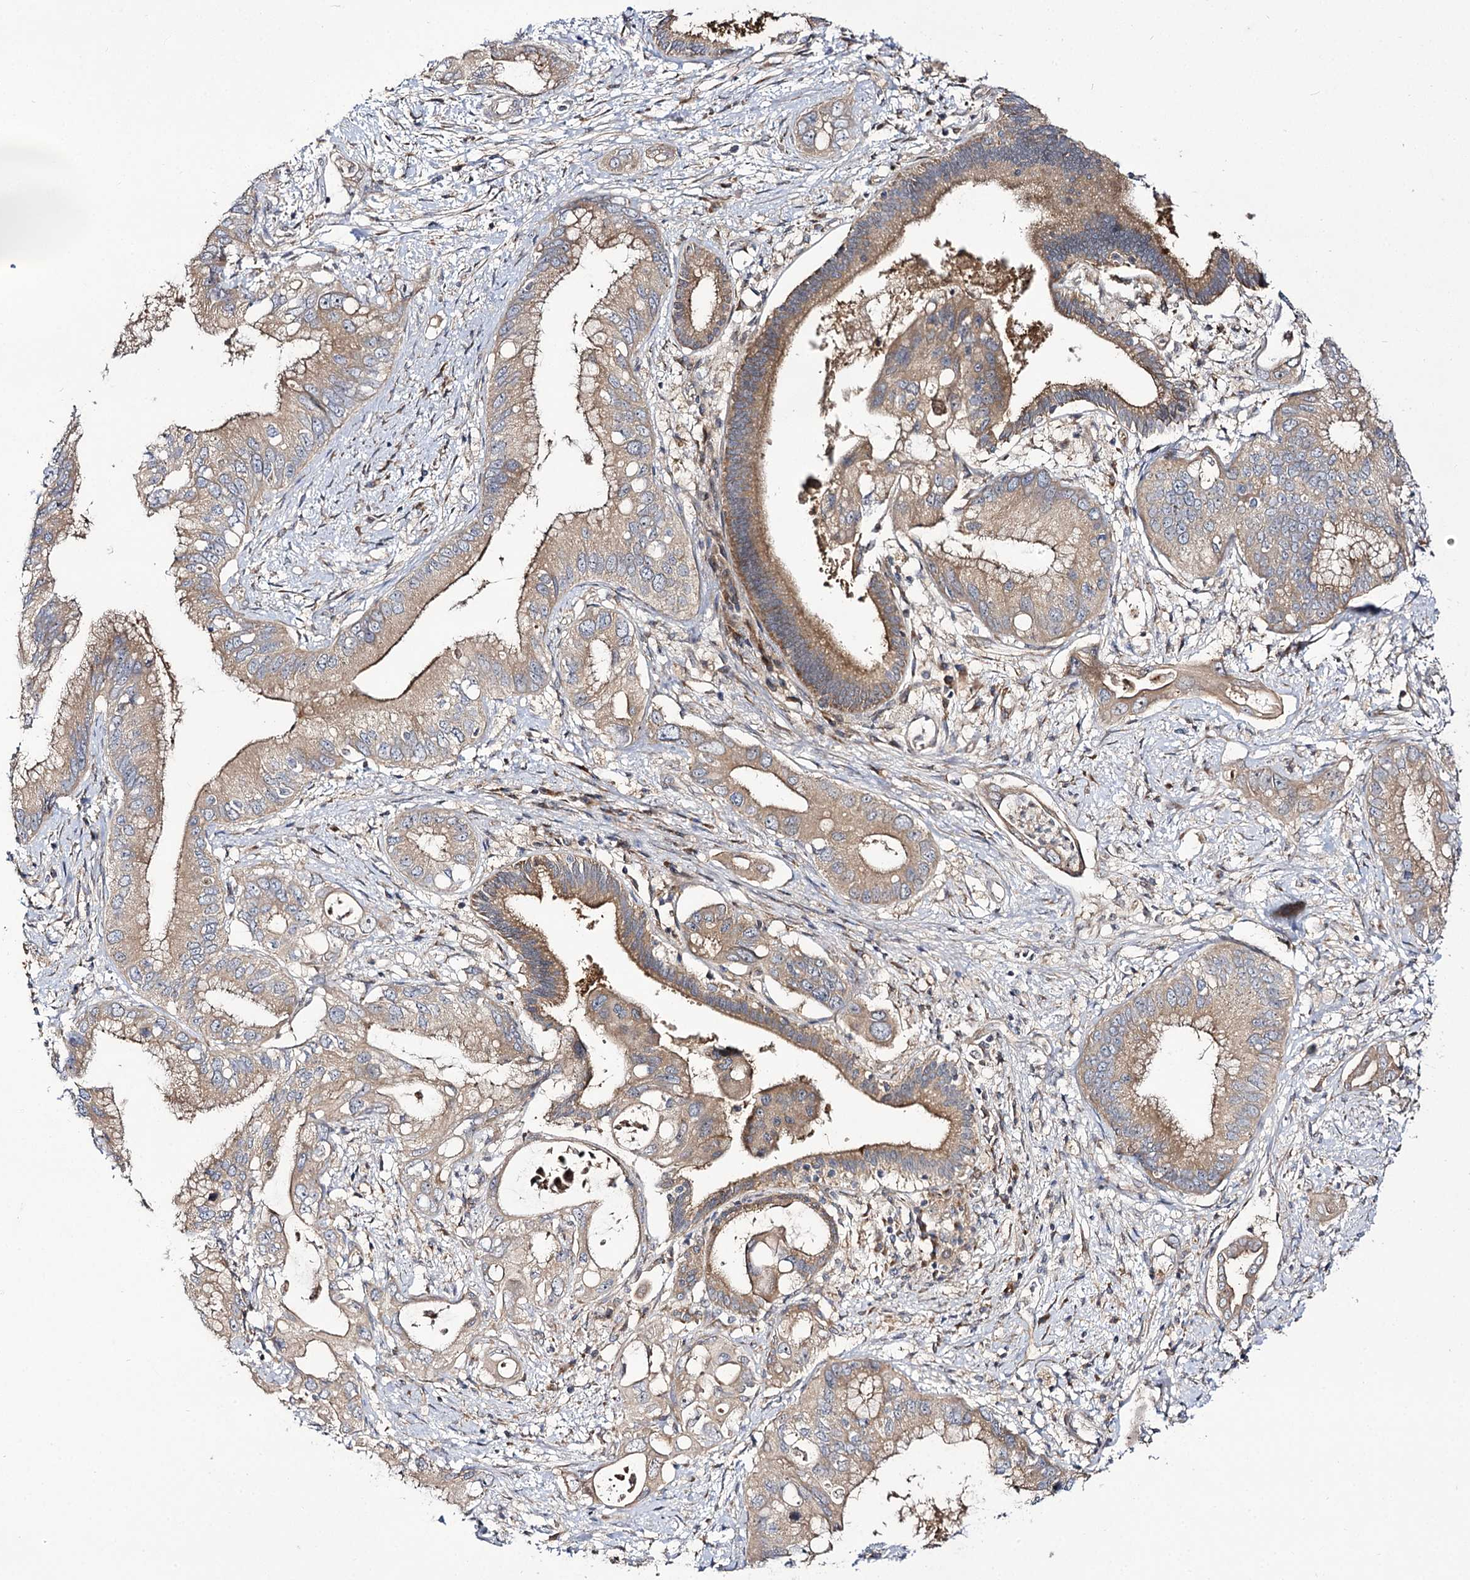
{"staining": {"intensity": "moderate", "quantity": ">75%", "location": "cytoplasmic/membranous"}, "tissue": "pancreatic cancer", "cell_type": "Tumor cells", "image_type": "cancer", "snomed": [{"axis": "morphology", "description": "Inflammation, NOS"}, {"axis": "morphology", "description": "Adenocarcinoma, NOS"}, {"axis": "topography", "description": "Pancreas"}], "caption": "The image reveals immunohistochemical staining of pancreatic adenocarcinoma. There is moderate cytoplasmic/membranous expression is identified in approximately >75% of tumor cells. (IHC, brightfield microscopy, high magnification).", "gene": "C11orf80", "patient": {"sex": "female", "age": 56}}